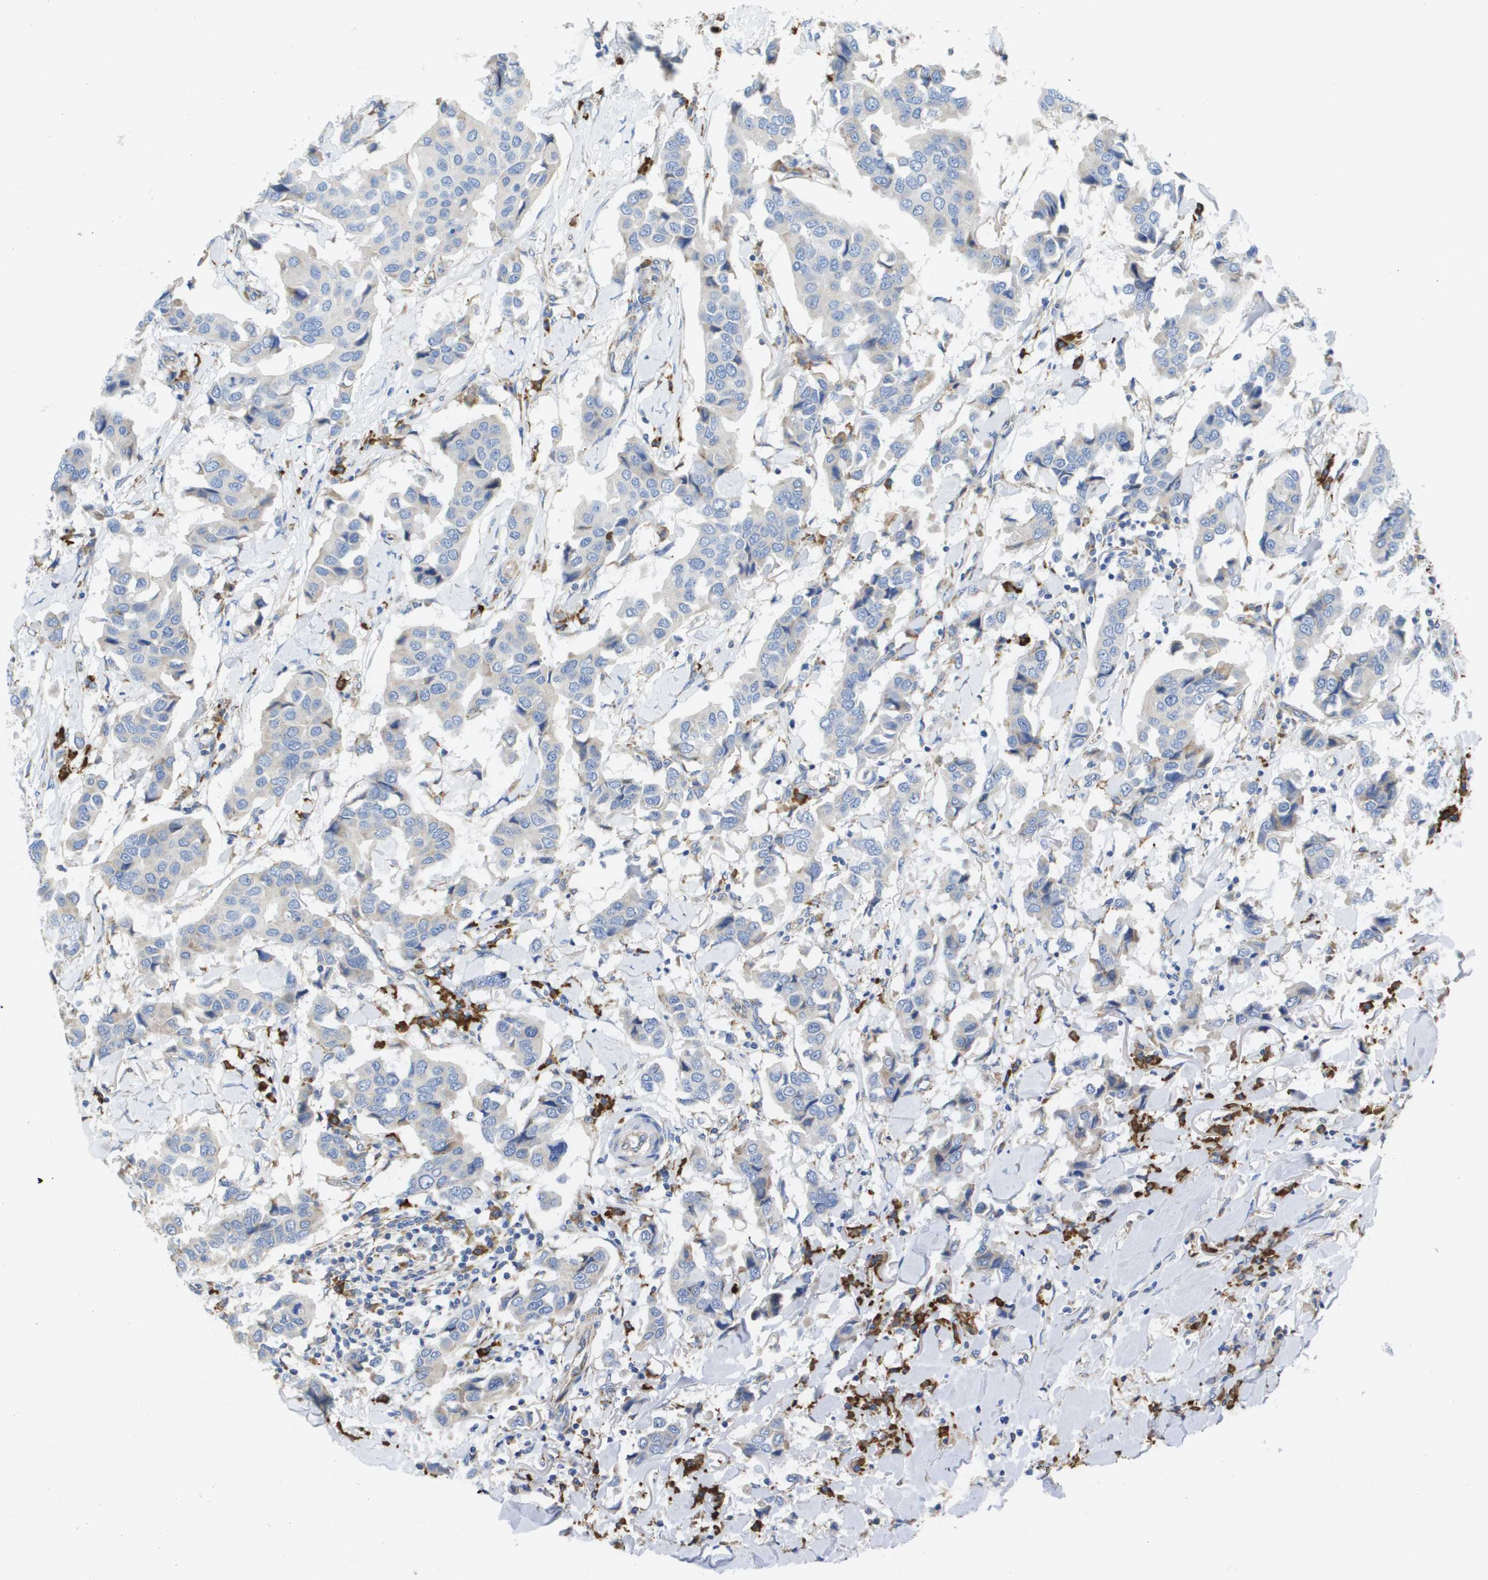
{"staining": {"intensity": "weak", "quantity": "<25%", "location": "cytoplasmic/membranous"}, "tissue": "breast cancer", "cell_type": "Tumor cells", "image_type": "cancer", "snomed": [{"axis": "morphology", "description": "Duct carcinoma"}, {"axis": "topography", "description": "Breast"}], "caption": "Immunohistochemistry image of human breast cancer stained for a protein (brown), which reveals no expression in tumor cells. (DAB immunohistochemistry, high magnification).", "gene": "SDR42E1", "patient": {"sex": "female", "age": 80}}